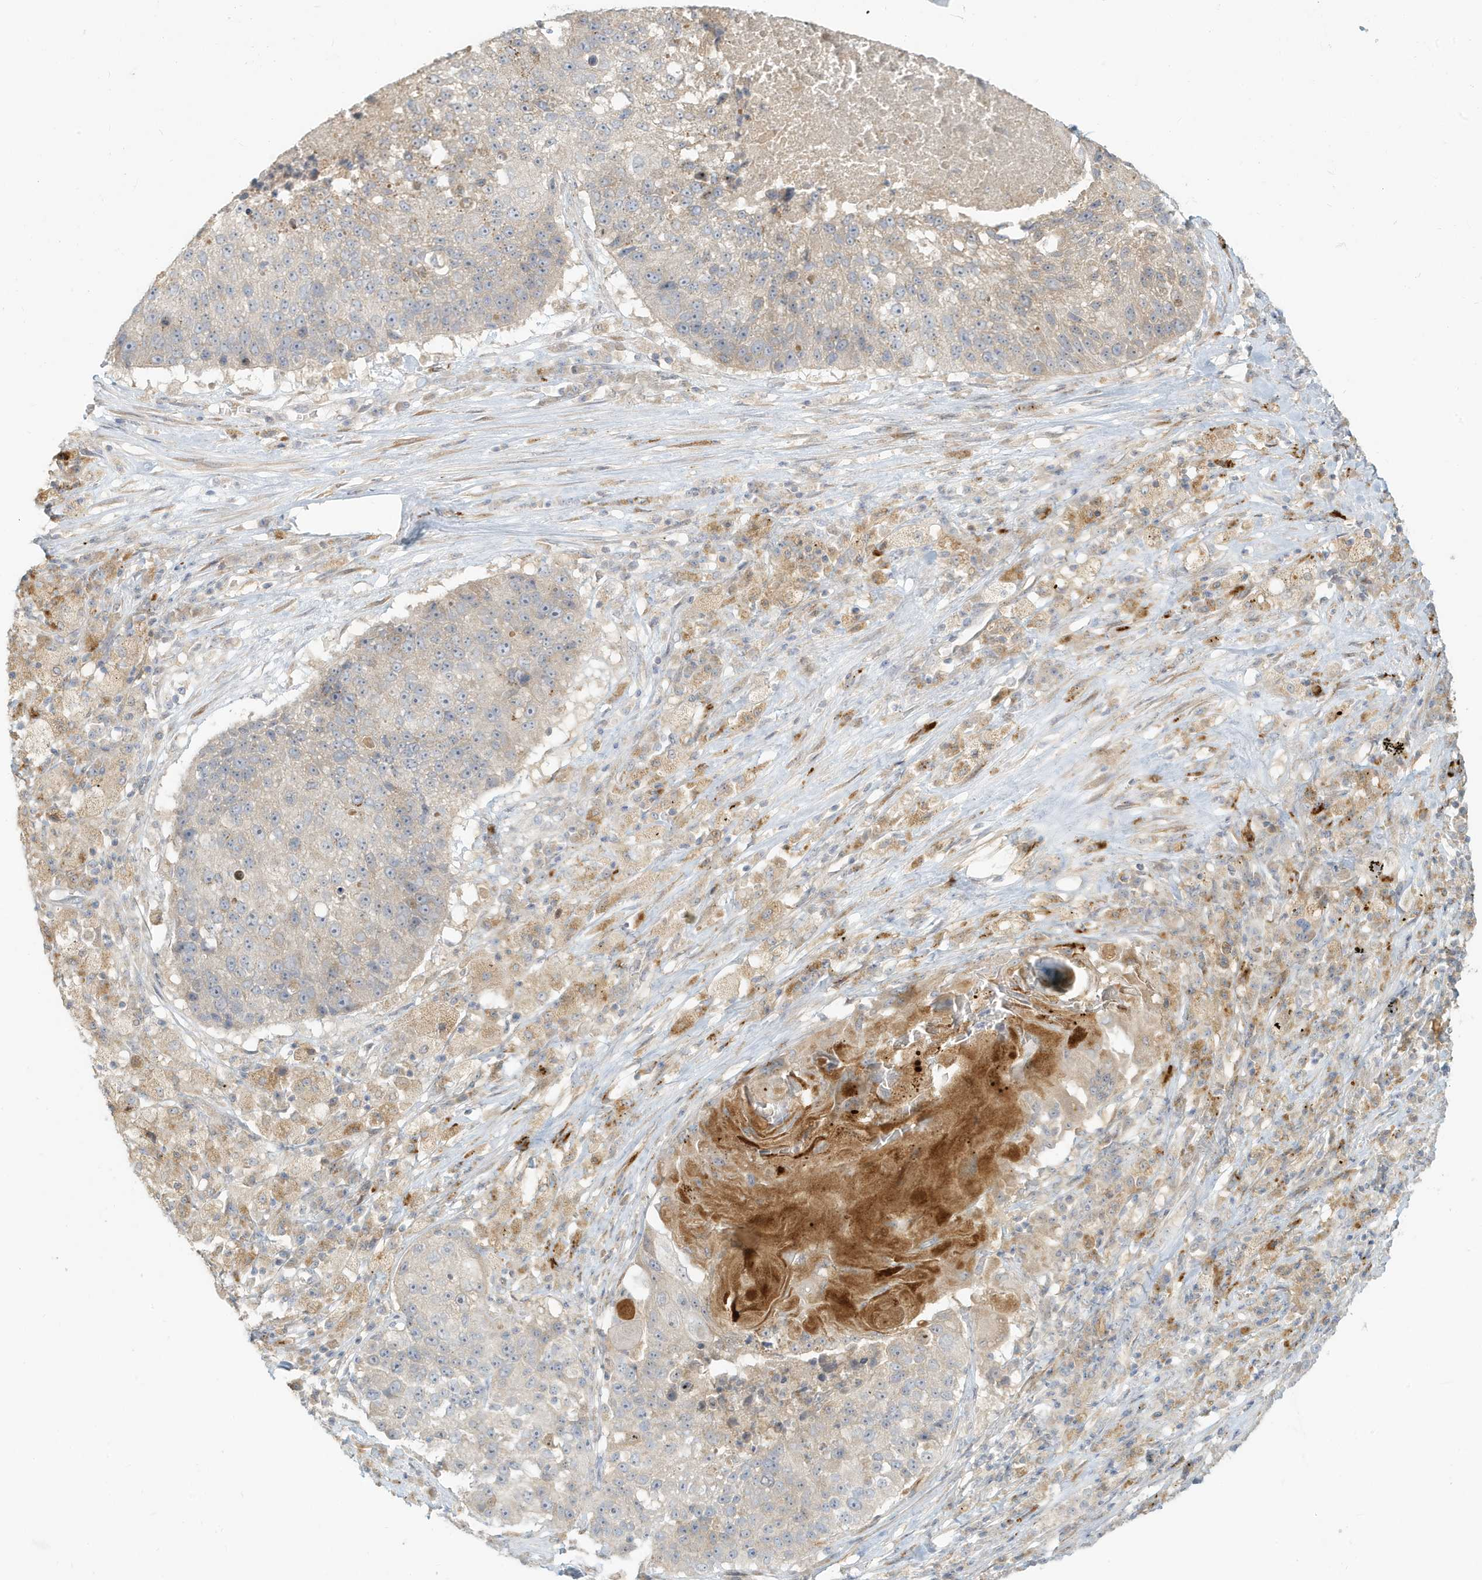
{"staining": {"intensity": "negative", "quantity": "none", "location": "none"}, "tissue": "lung cancer", "cell_type": "Tumor cells", "image_type": "cancer", "snomed": [{"axis": "morphology", "description": "Squamous cell carcinoma, NOS"}, {"axis": "topography", "description": "Lung"}], "caption": "Lung cancer (squamous cell carcinoma) stained for a protein using immunohistochemistry (IHC) reveals no expression tumor cells.", "gene": "MCOLN1", "patient": {"sex": "male", "age": 61}}